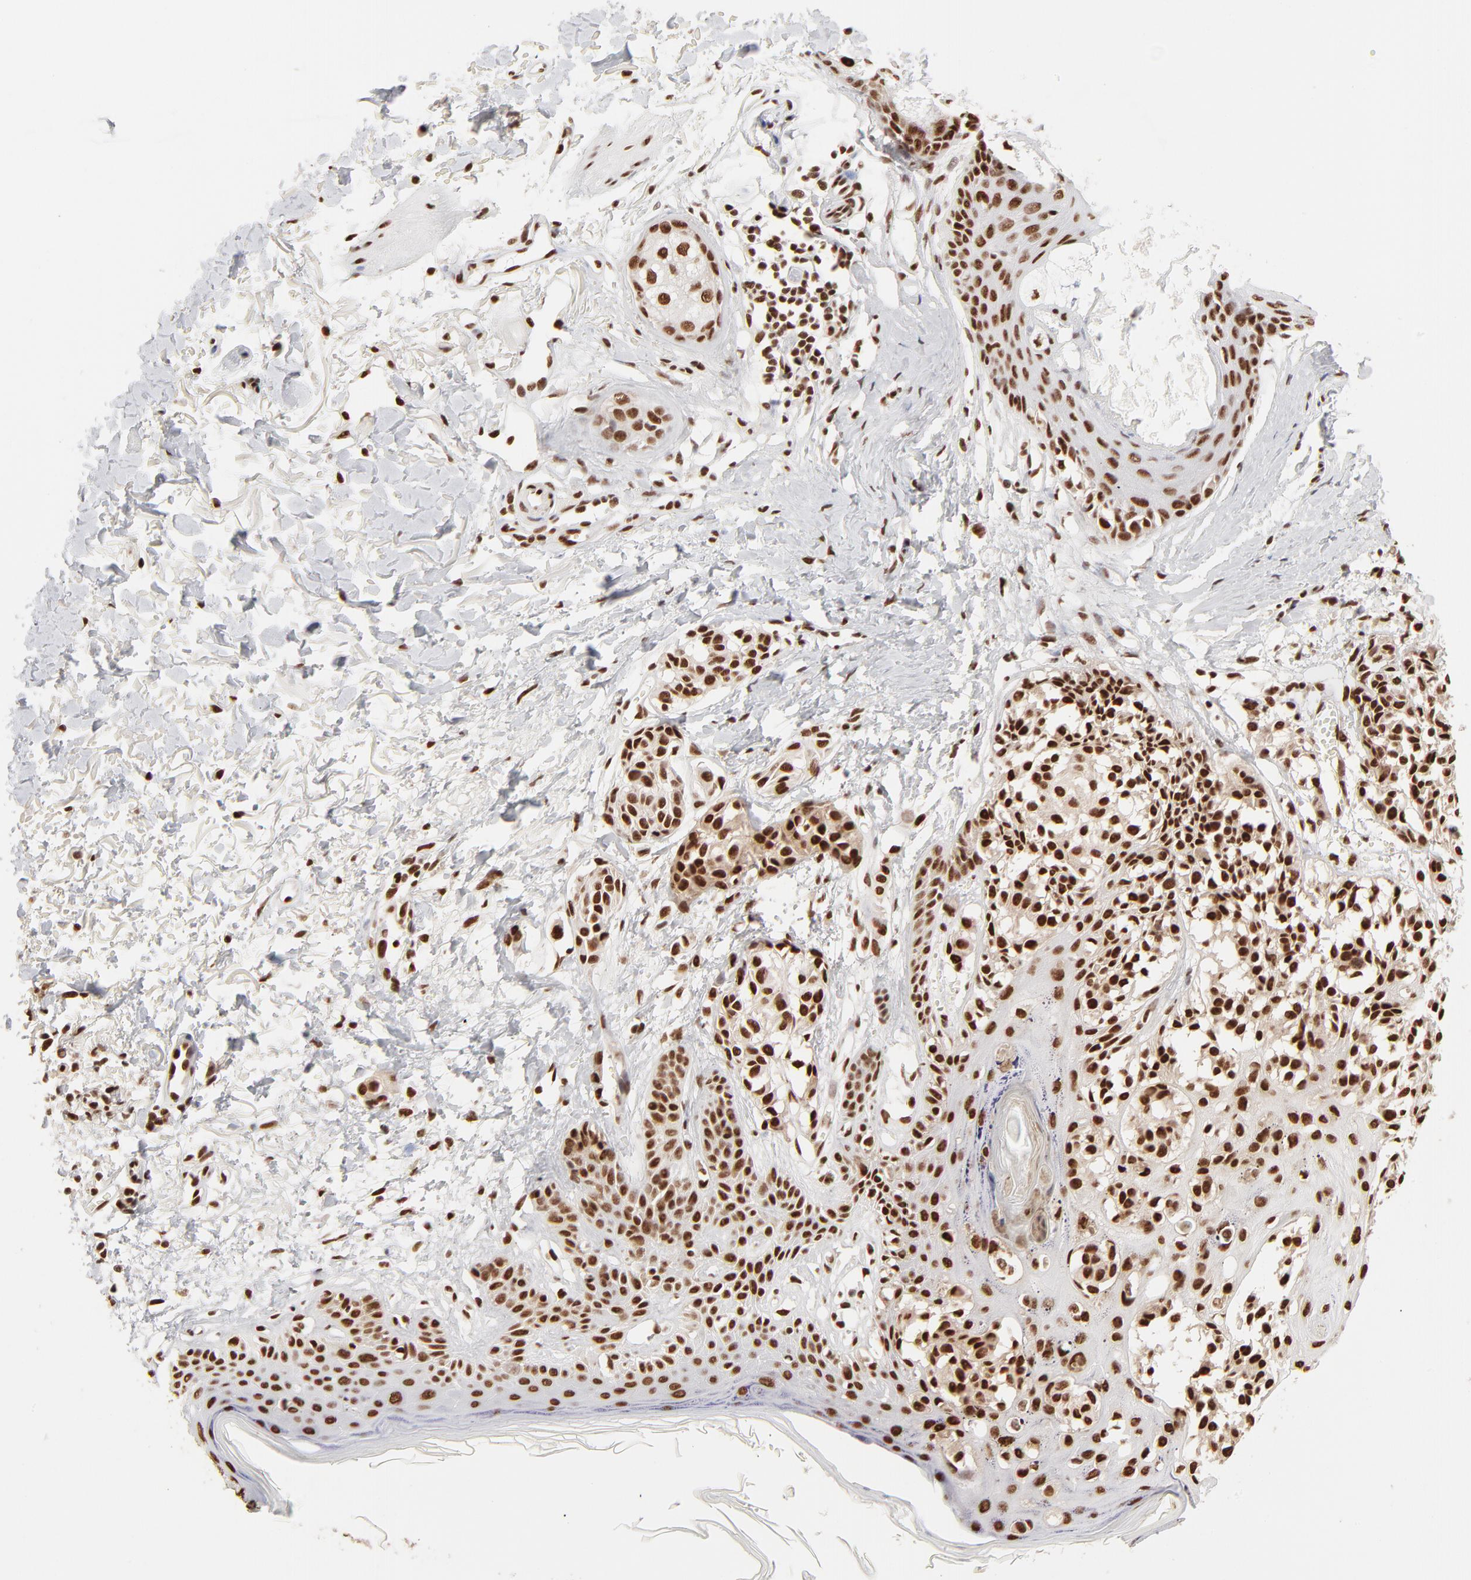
{"staining": {"intensity": "strong", "quantity": ">75%", "location": "nuclear"}, "tissue": "melanoma", "cell_type": "Tumor cells", "image_type": "cancer", "snomed": [{"axis": "morphology", "description": "Malignant melanoma, NOS"}, {"axis": "topography", "description": "Skin"}], "caption": "Malignant melanoma tissue reveals strong nuclear staining in approximately >75% of tumor cells, visualized by immunohistochemistry. (brown staining indicates protein expression, while blue staining denotes nuclei).", "gene": "TARDBP", "patient": {"sex": "male", "age": 76}}